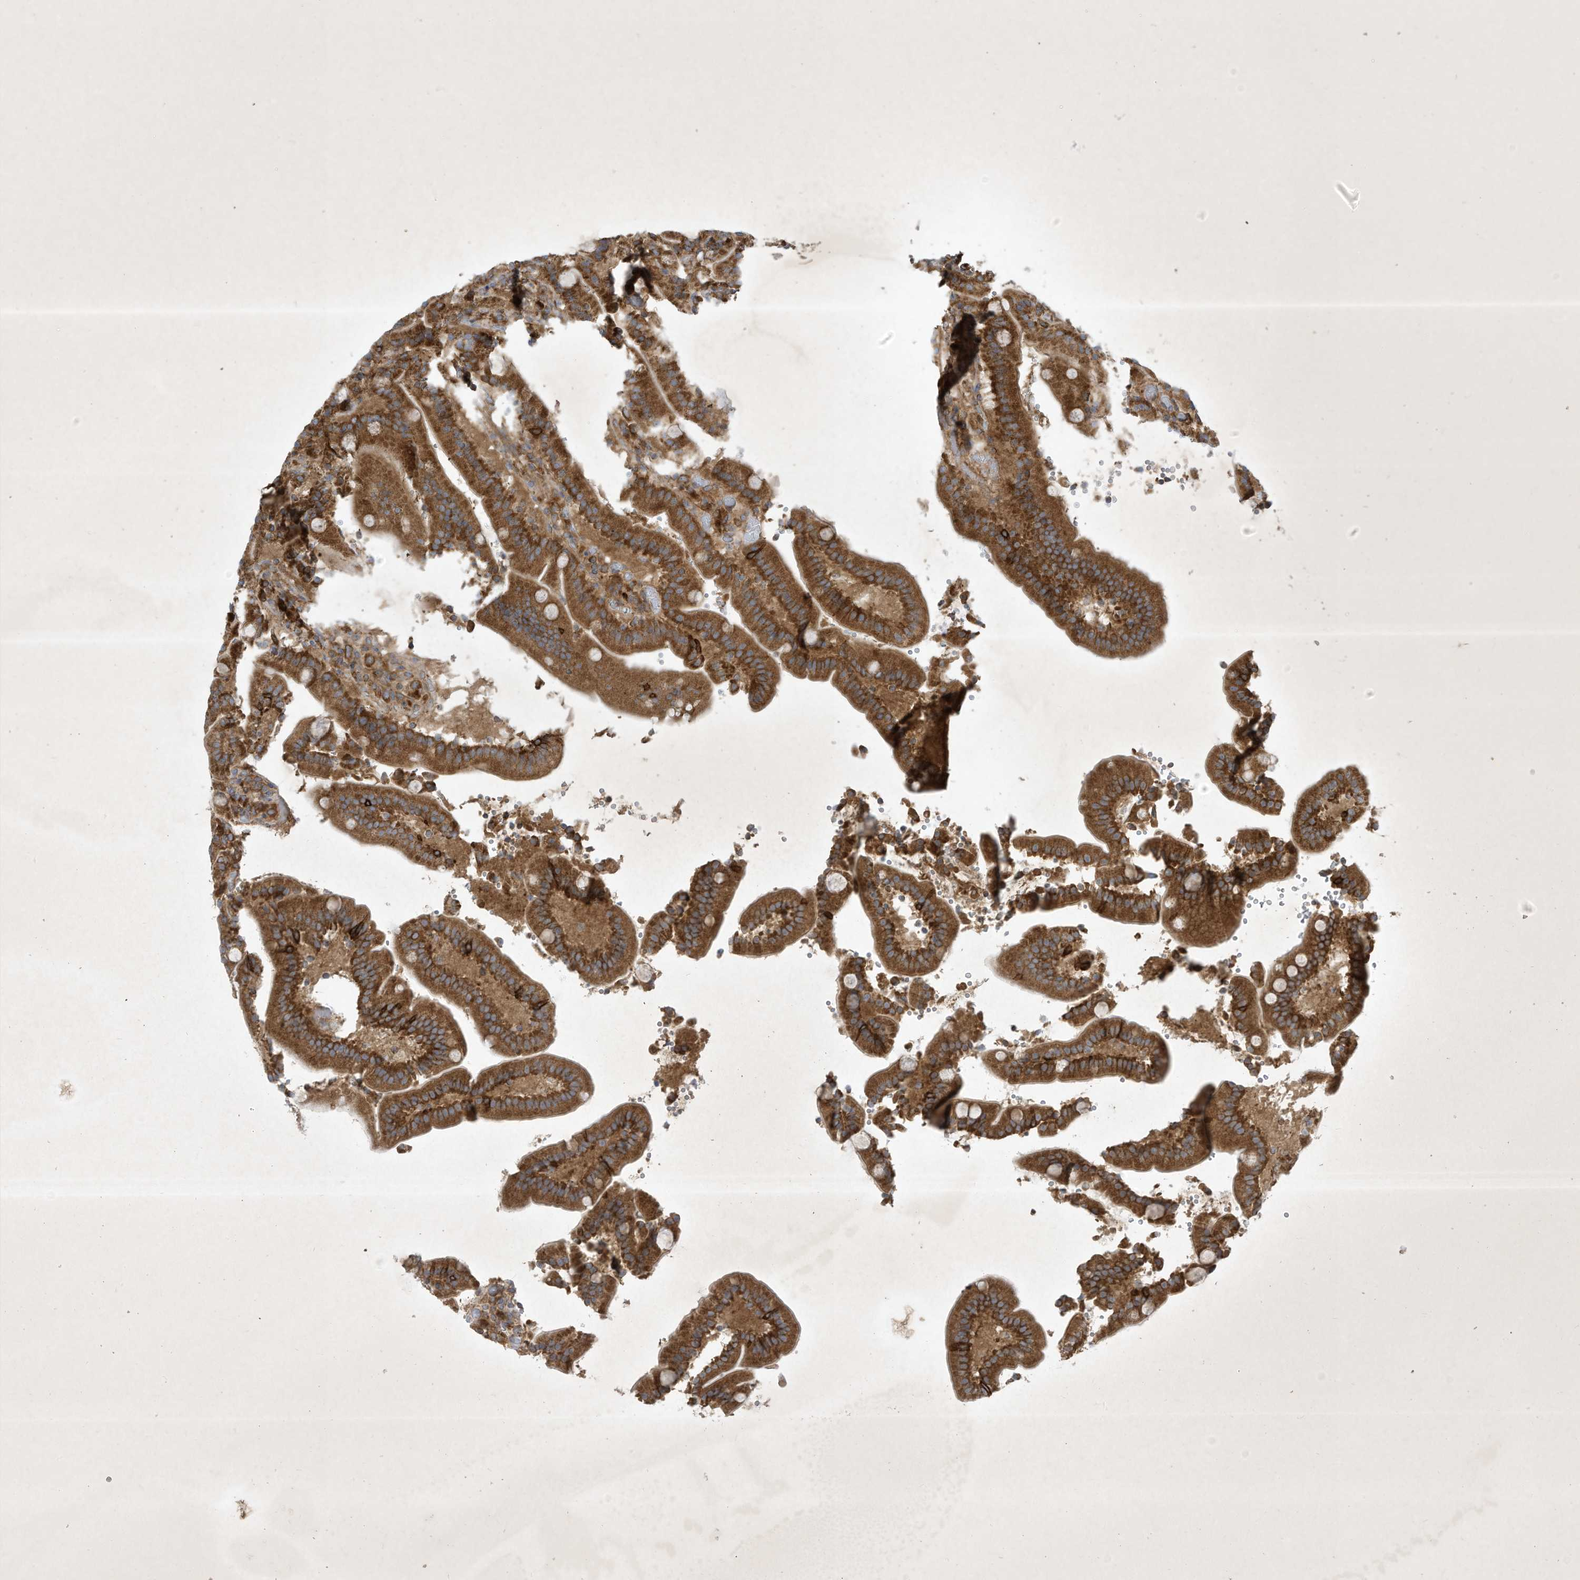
{"staining": {"intensity": "strong", "quantity": ">75%", "location": "cytoplasmic/membranous"}, "tissue": "duodenum", "cell_type": "Glandular cells", "image_type": "normal", "snomed": [{"axis": "morphology", "description": "Normal tissue, NOS"}, {"axis": "topography", "description": "Duodenum"}], "caption": "An immunohistochemistry (IHC) image of normal tissue is shown. Protein staining in brown highlights strong cytoplasmic/membranous positivity in duodenum within glandular cells. The protein of interest is stained brown, and the nuclei are stained in blue (DAB (3,3'-diaminobenzidine) IHC with brightfield microscopy, high magnification).", "gene": "SYNJ2", "patient": {"sex": "female", "age": 62}}